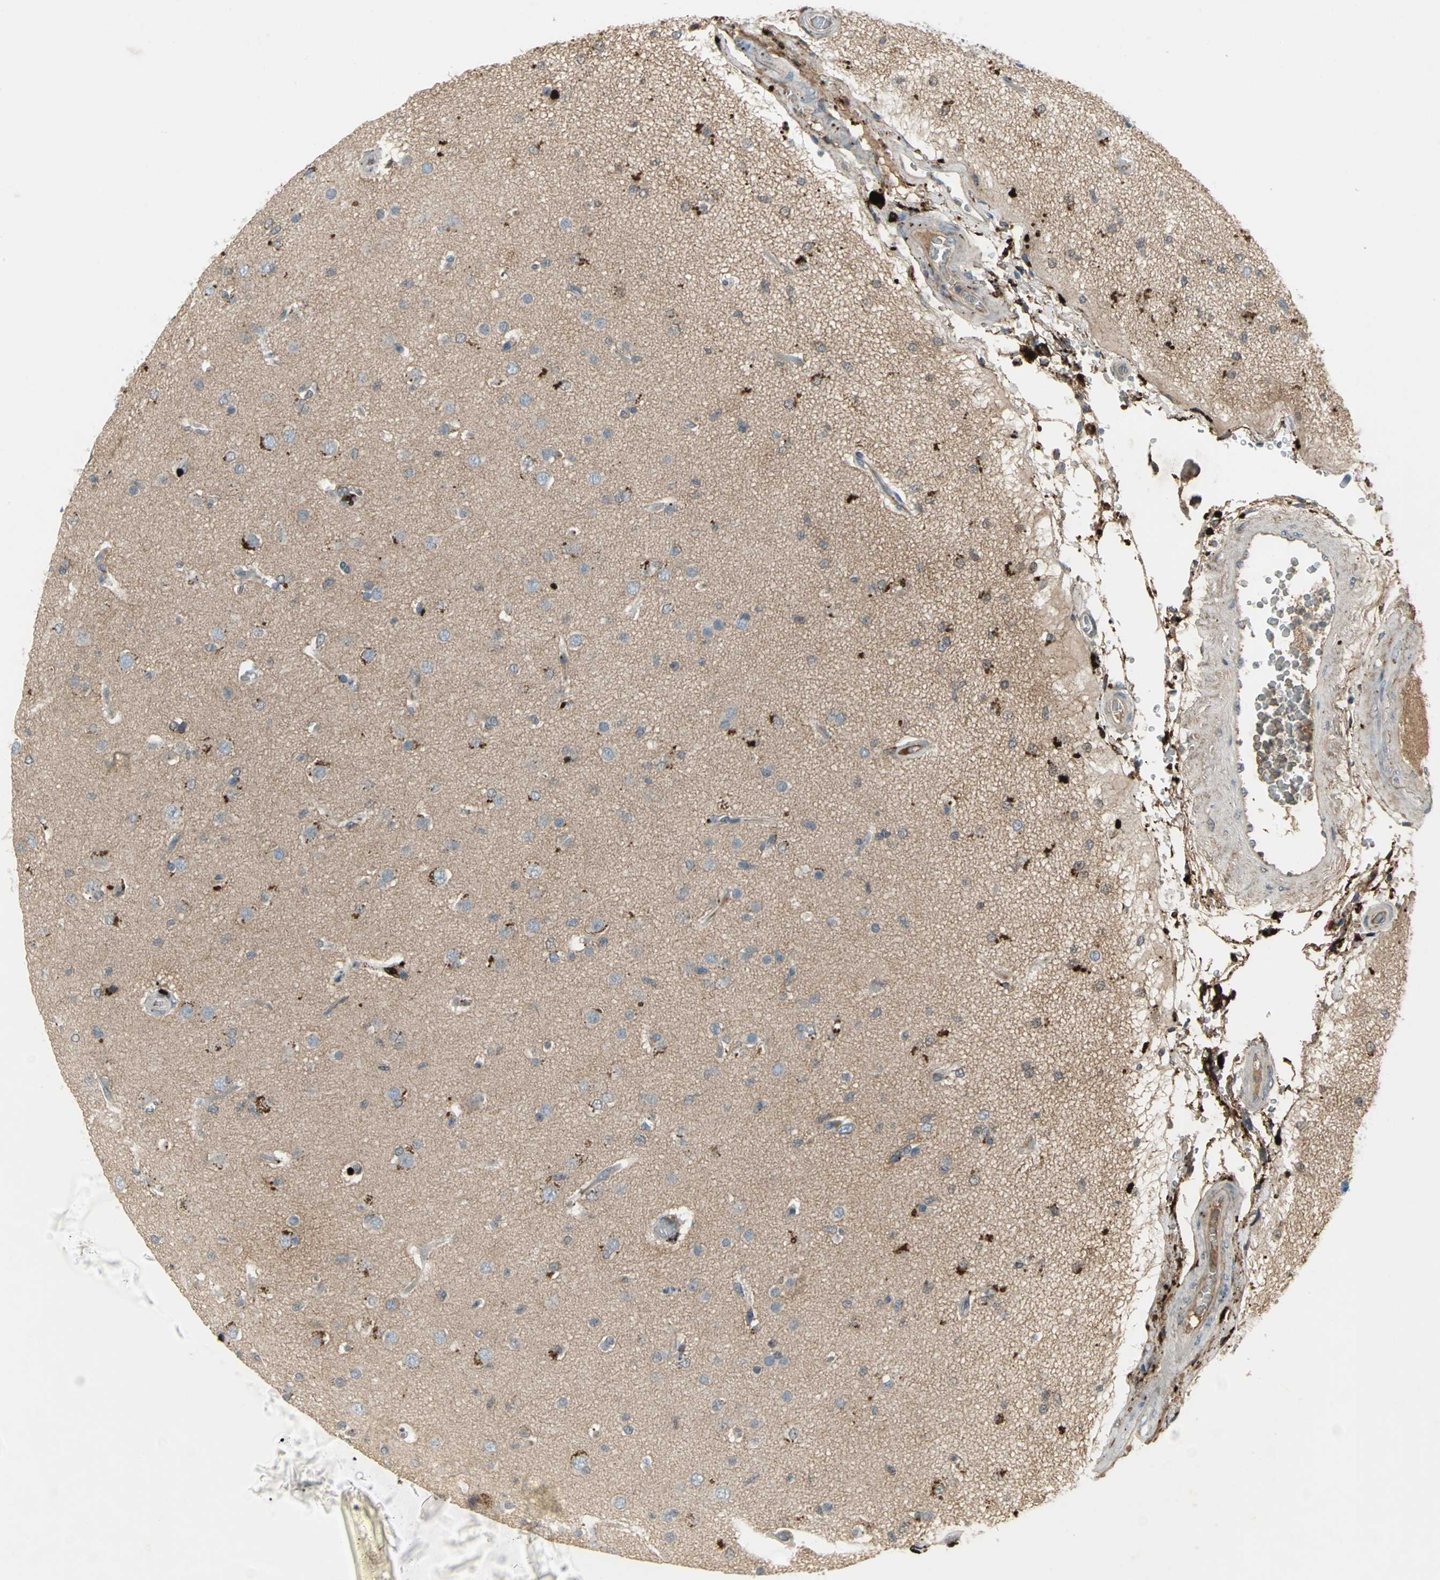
{"staining": {"intensity": "strong", "quantity": "25%-75%", "location": "cytoplasmic/membranous"}, "tissue": "glioma", "cell_type": "Tumor cells", "image_type": "cancer", "snomed": [{"axis": "morphology", "description": "Glioma, malignant, High grade"}, {"axis": "topography", "description": "Brain"}], "caption": "This is an image of immunohistochemistry staining of glioma, which shows strong staining in the cytoplasmic/membranous of tumor cells.", "gene": "PTGDS", "patient": {"sex": "male", "age": 33}}